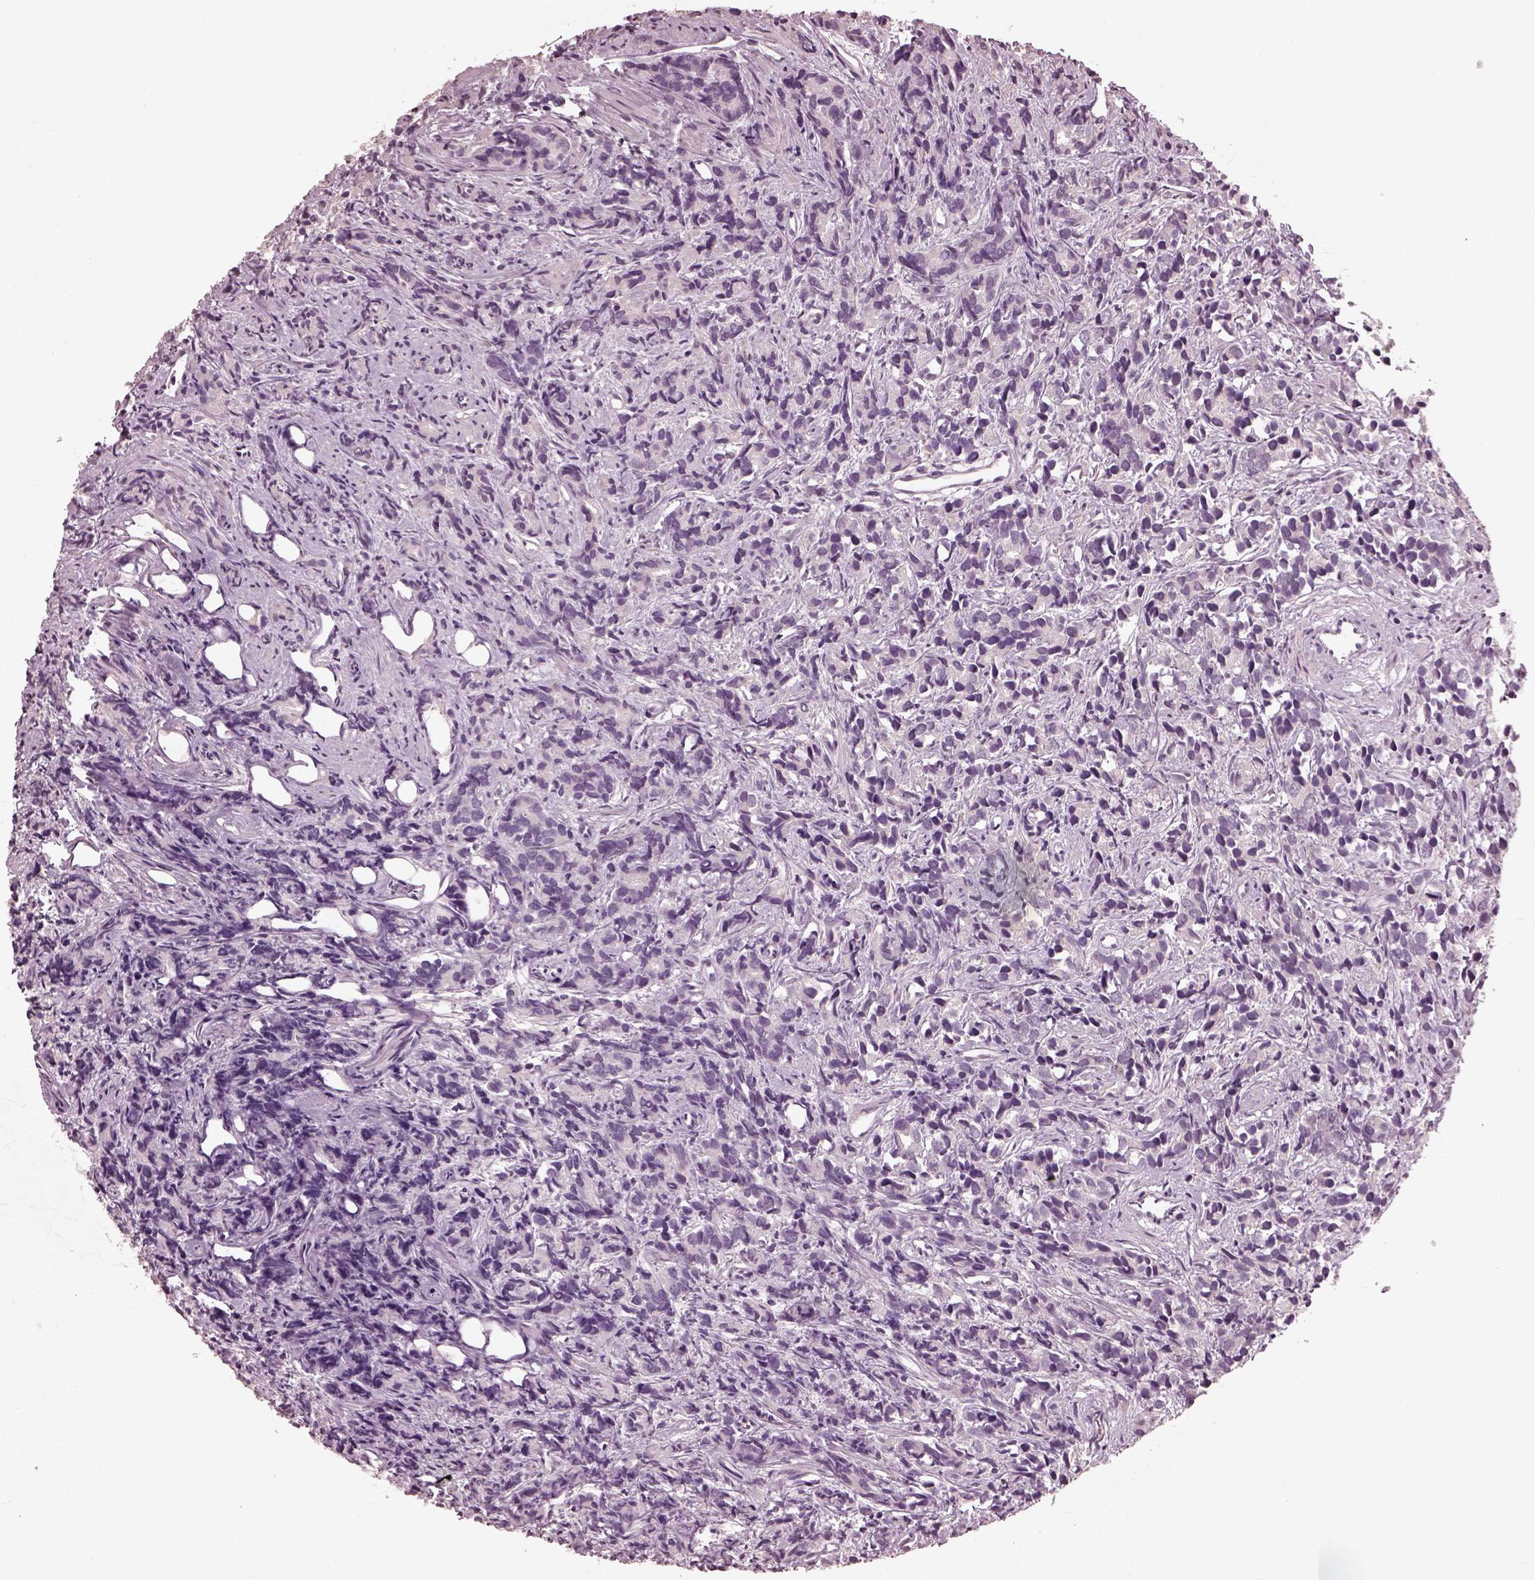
{"staining": {"intensity": "negative", "quantity": "none", "location": "none"}, "tissue": "prostate cancer", "cell_type": "Tumor cells", "image_type": "cancer", "snomed": [{"axis": "morphology", "description": "Adenocarcinoma, High grade"}, {"axis": "topography", "description": "Prostate"}], "caption": "Tumor cells show no significant staining in adenocarcinoma (high-grade) (prostate). The staining was performed using DAB to visualize the protein expression in brown, while the nuclei were stained in blue with hematoxylin (Magnification: 20x).", "gene": "TSKS", "patient": {"sex": "male", "age": 84}}